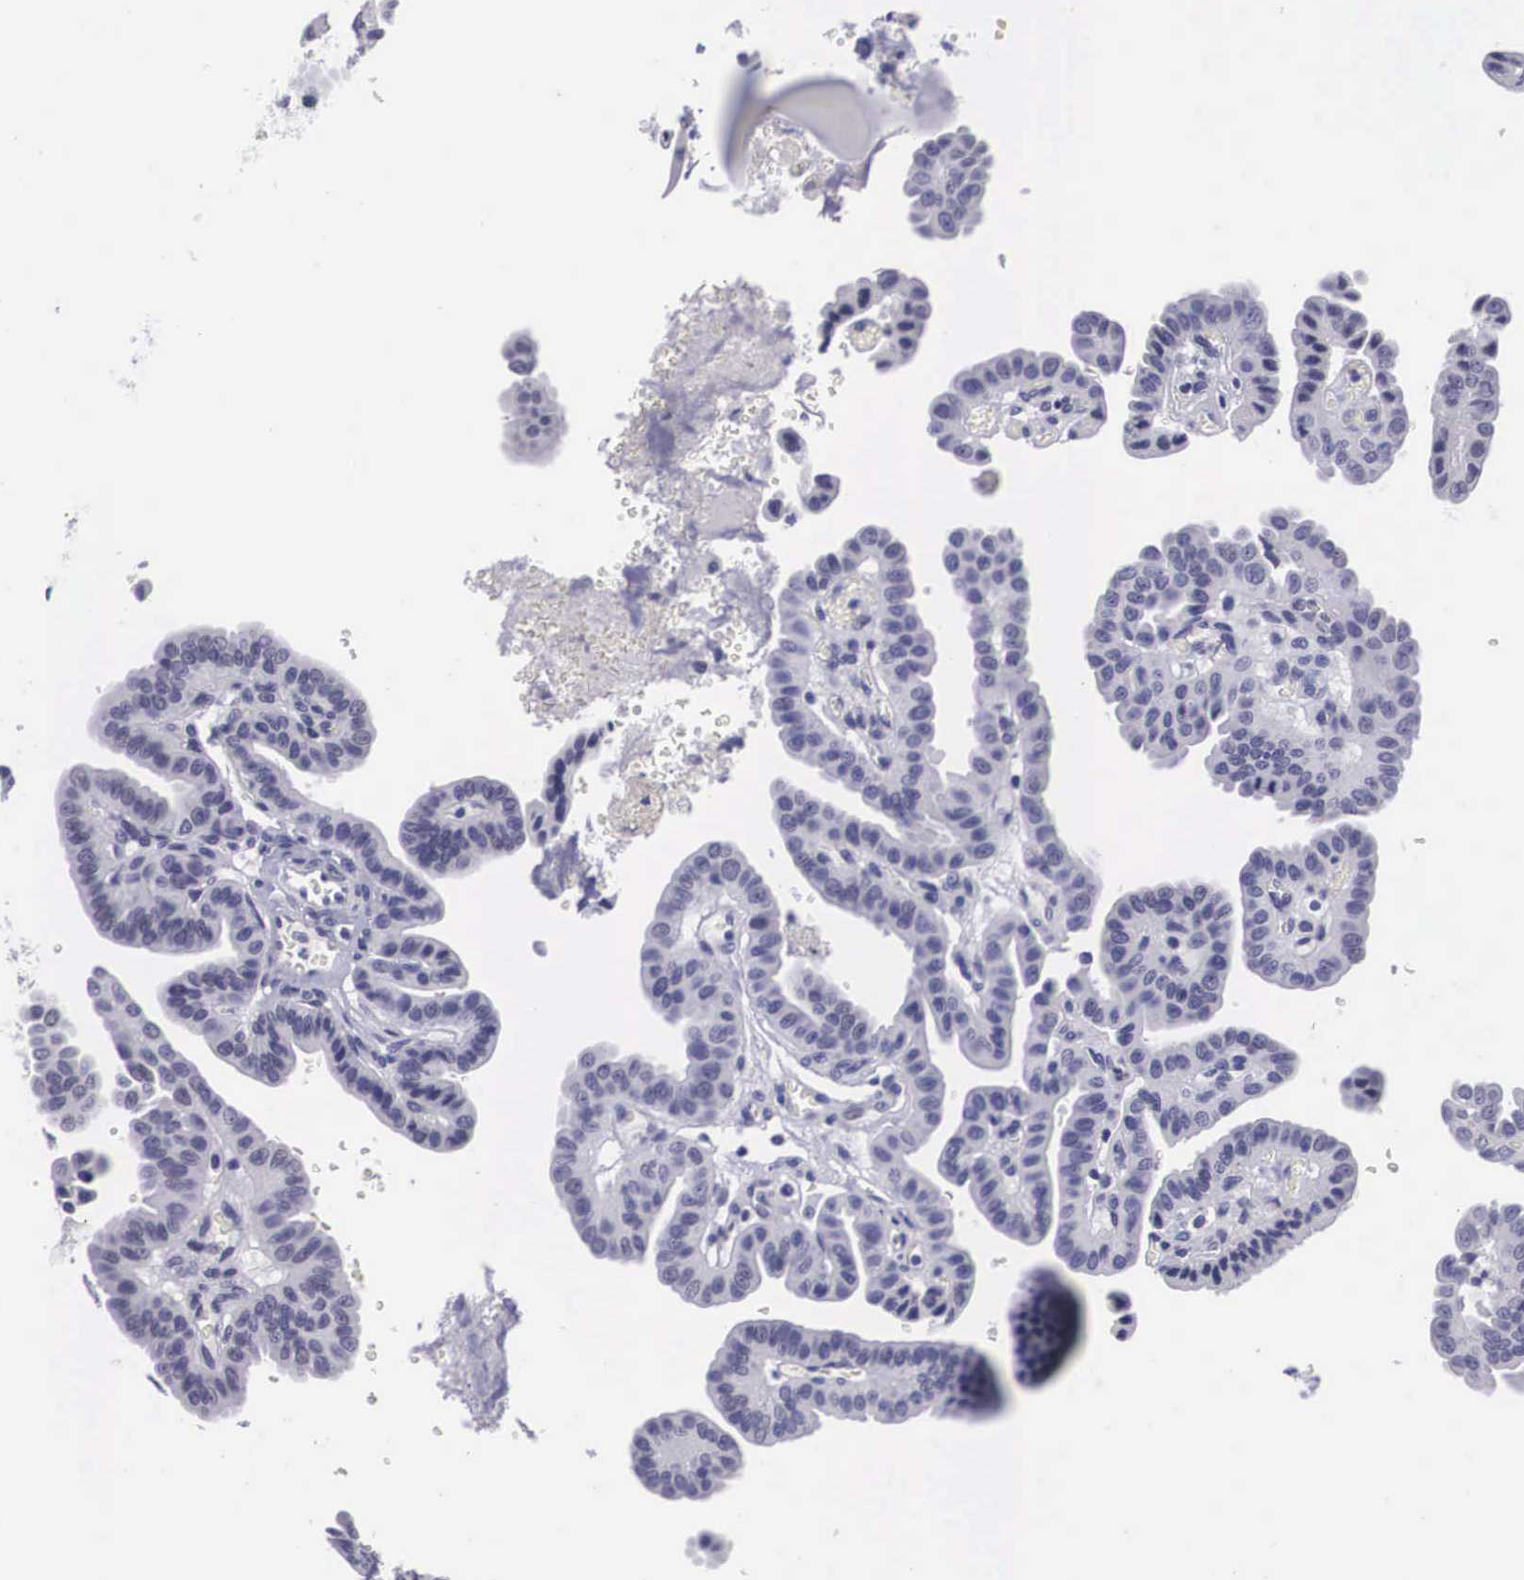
{"staining": {"intensity": "negative", "quantity": "none", "location": "none"}, "tissue": "thyroid cancer", "cell_type": "Tumor cells", "image_type": "cancer", "snomed": [{"axis": "morphology", "description": "Papillary adenocarcinoma, NOS"}, {"axis": "topography", "description": "Thyroid gland"}], "caption": "This is an immunohistochemistry (IHC) image of human thyroid cancer. There is no expression in tumor cells.", "gene": "C22orf31", "patient": {"sex": "male", "age": 87}}